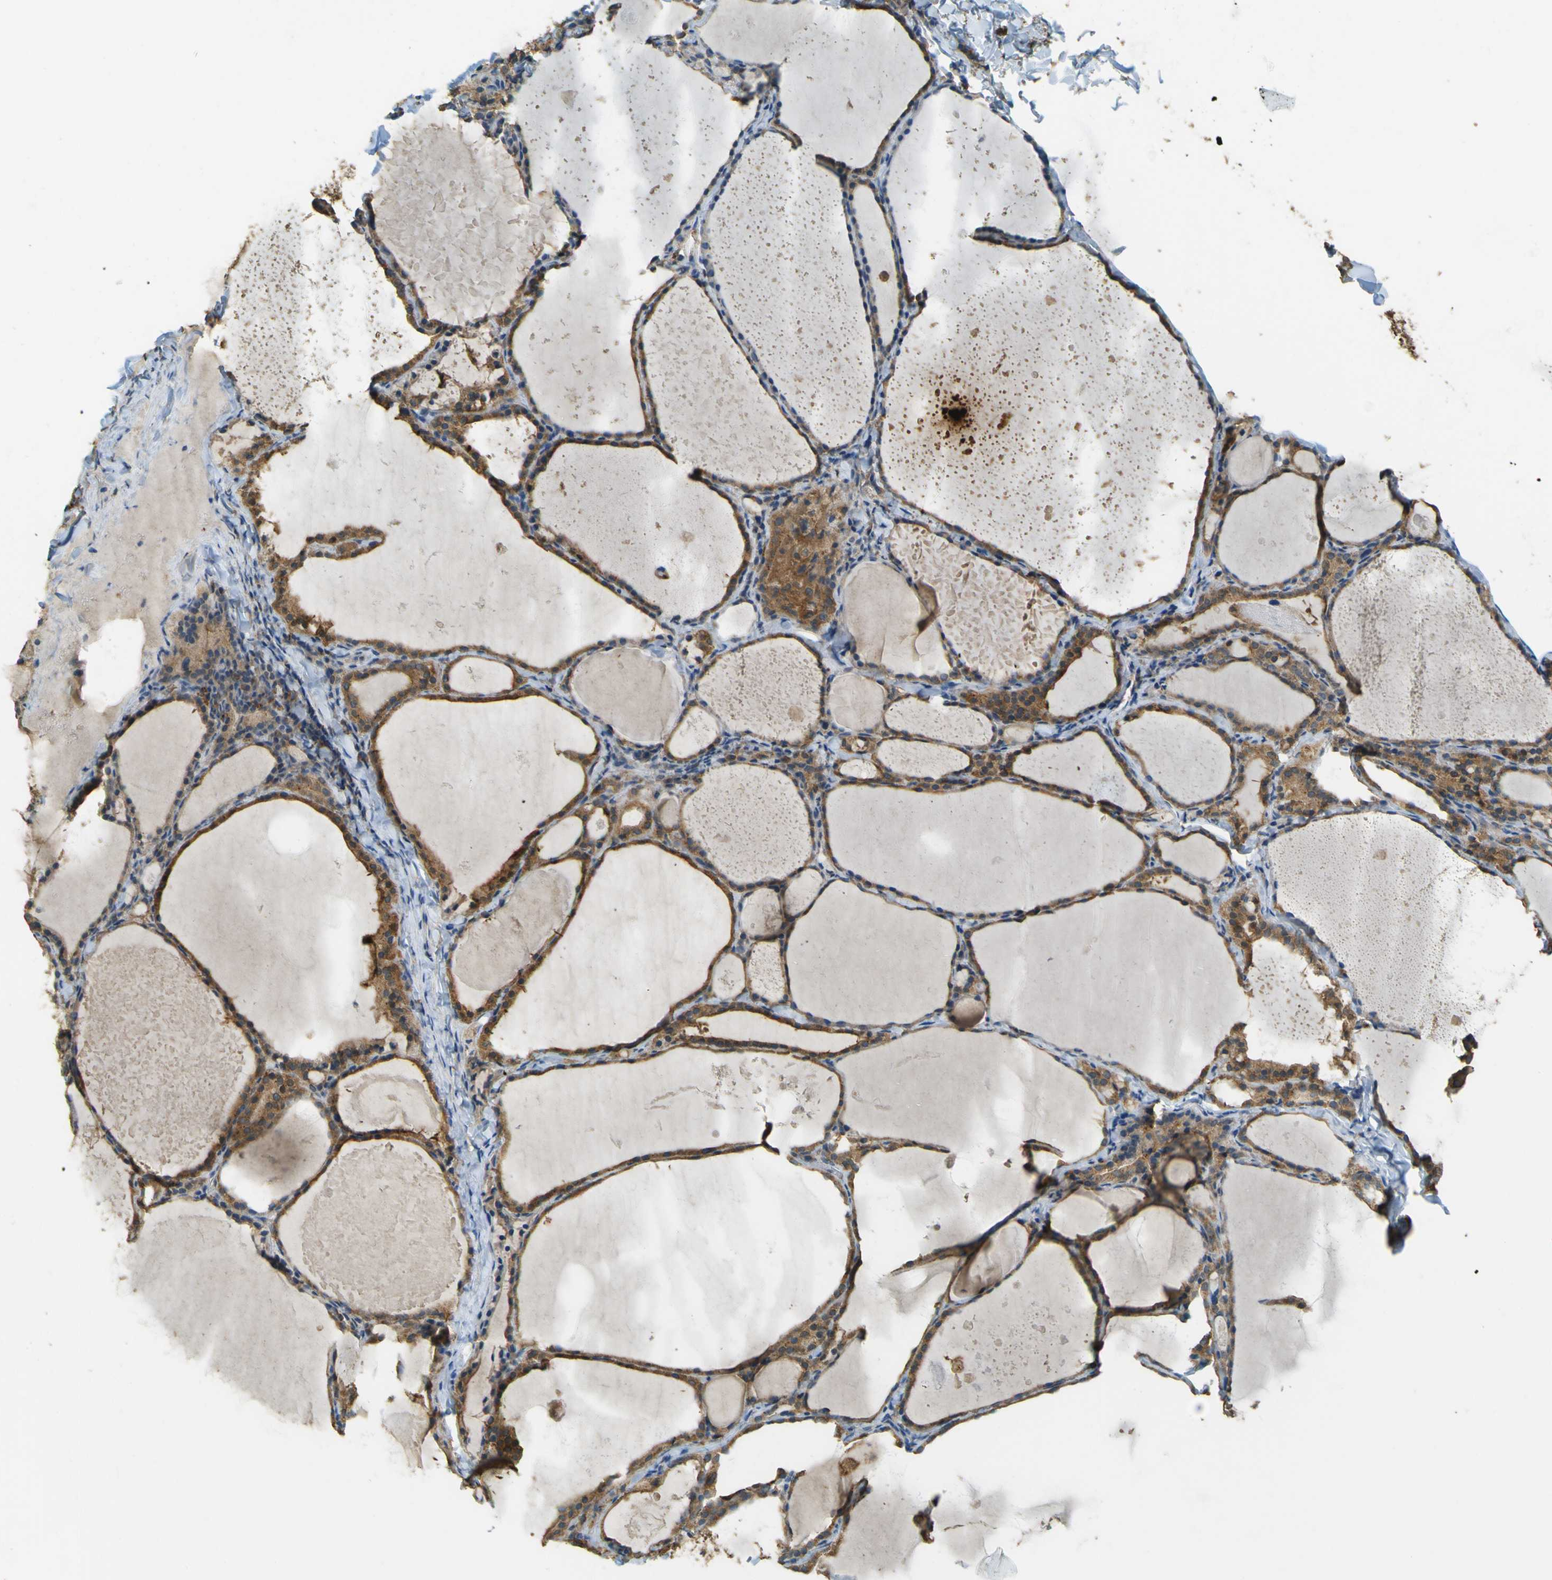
{"staining": {"intensity": "moderate", "quantity": ">75%", "location": "cytoplasmic/membranous"}, "tissue": "thyroid cancer", "cell_type": "Tumor cells", "image_type": "cancer", "snomed": [{"axis": "morphology", "description": "Papillary adenocarcinoma, NOS"}, {"axis": "topography", "description": "Thyroid gland"}], "caption": "High-magnification brightfield microscopy of thyroid papillary adenocarcinoma stained with DAB (brown) and counterstained with hematoxylin (blue). tumor cells exhibit moderate cytoplasmic/membranous expression is identified in approximately>75% of cells. The staining was performed using DAB (3,3'-diaminobenzidine) to visualize the protein expression in brown, while the nuclei were stained in blue with hematoxylin (Magnification: 20x).", "gene": "GOLGA1", "patient": {"sex": "female", "age": 42}}